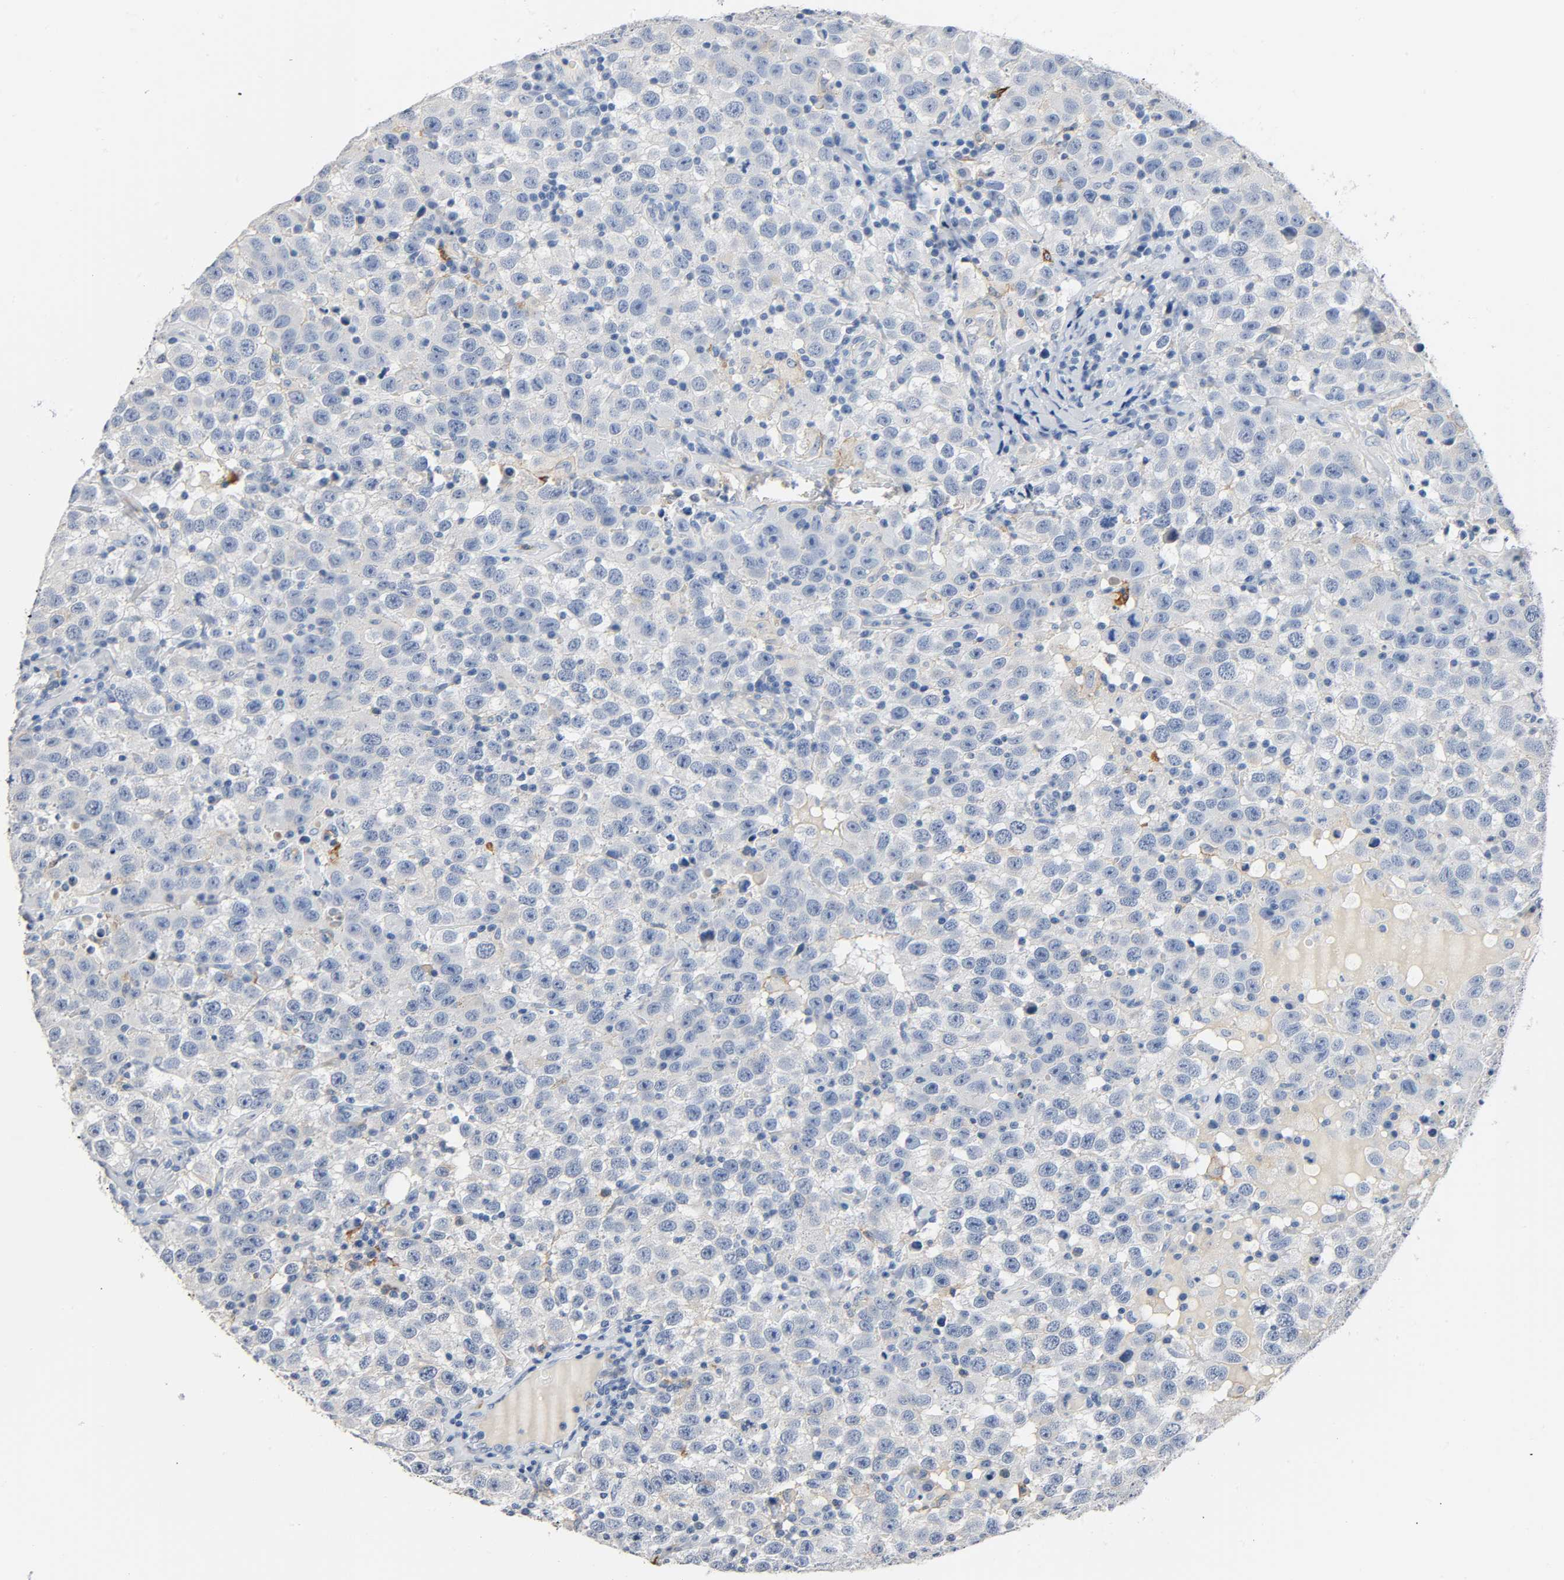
{"staining": {"intensity": "negative", "quantity": "none", "location": "none"}, "tissue": "testis cancer", "cell_type": "Tumor cells", "image_type": "cancer", "snomed": [{"axis": "morphology", "description": "Seminoma, NOS"}, {"axis": "topography", "description": "Testis"}], "caption": "This micrograph is of seminoma (testis) stained with immunohistochemistry to label a protein in brown with the nuclei are counter-stained blue. There is no staining in tumor cells. (Stains: DAB IHC with hematoxylin counter stain, Microscopy: brightfield microscopy at high magnification).", "gene": "ANPEP", "patient": {"sex": "male", "age": 41}}